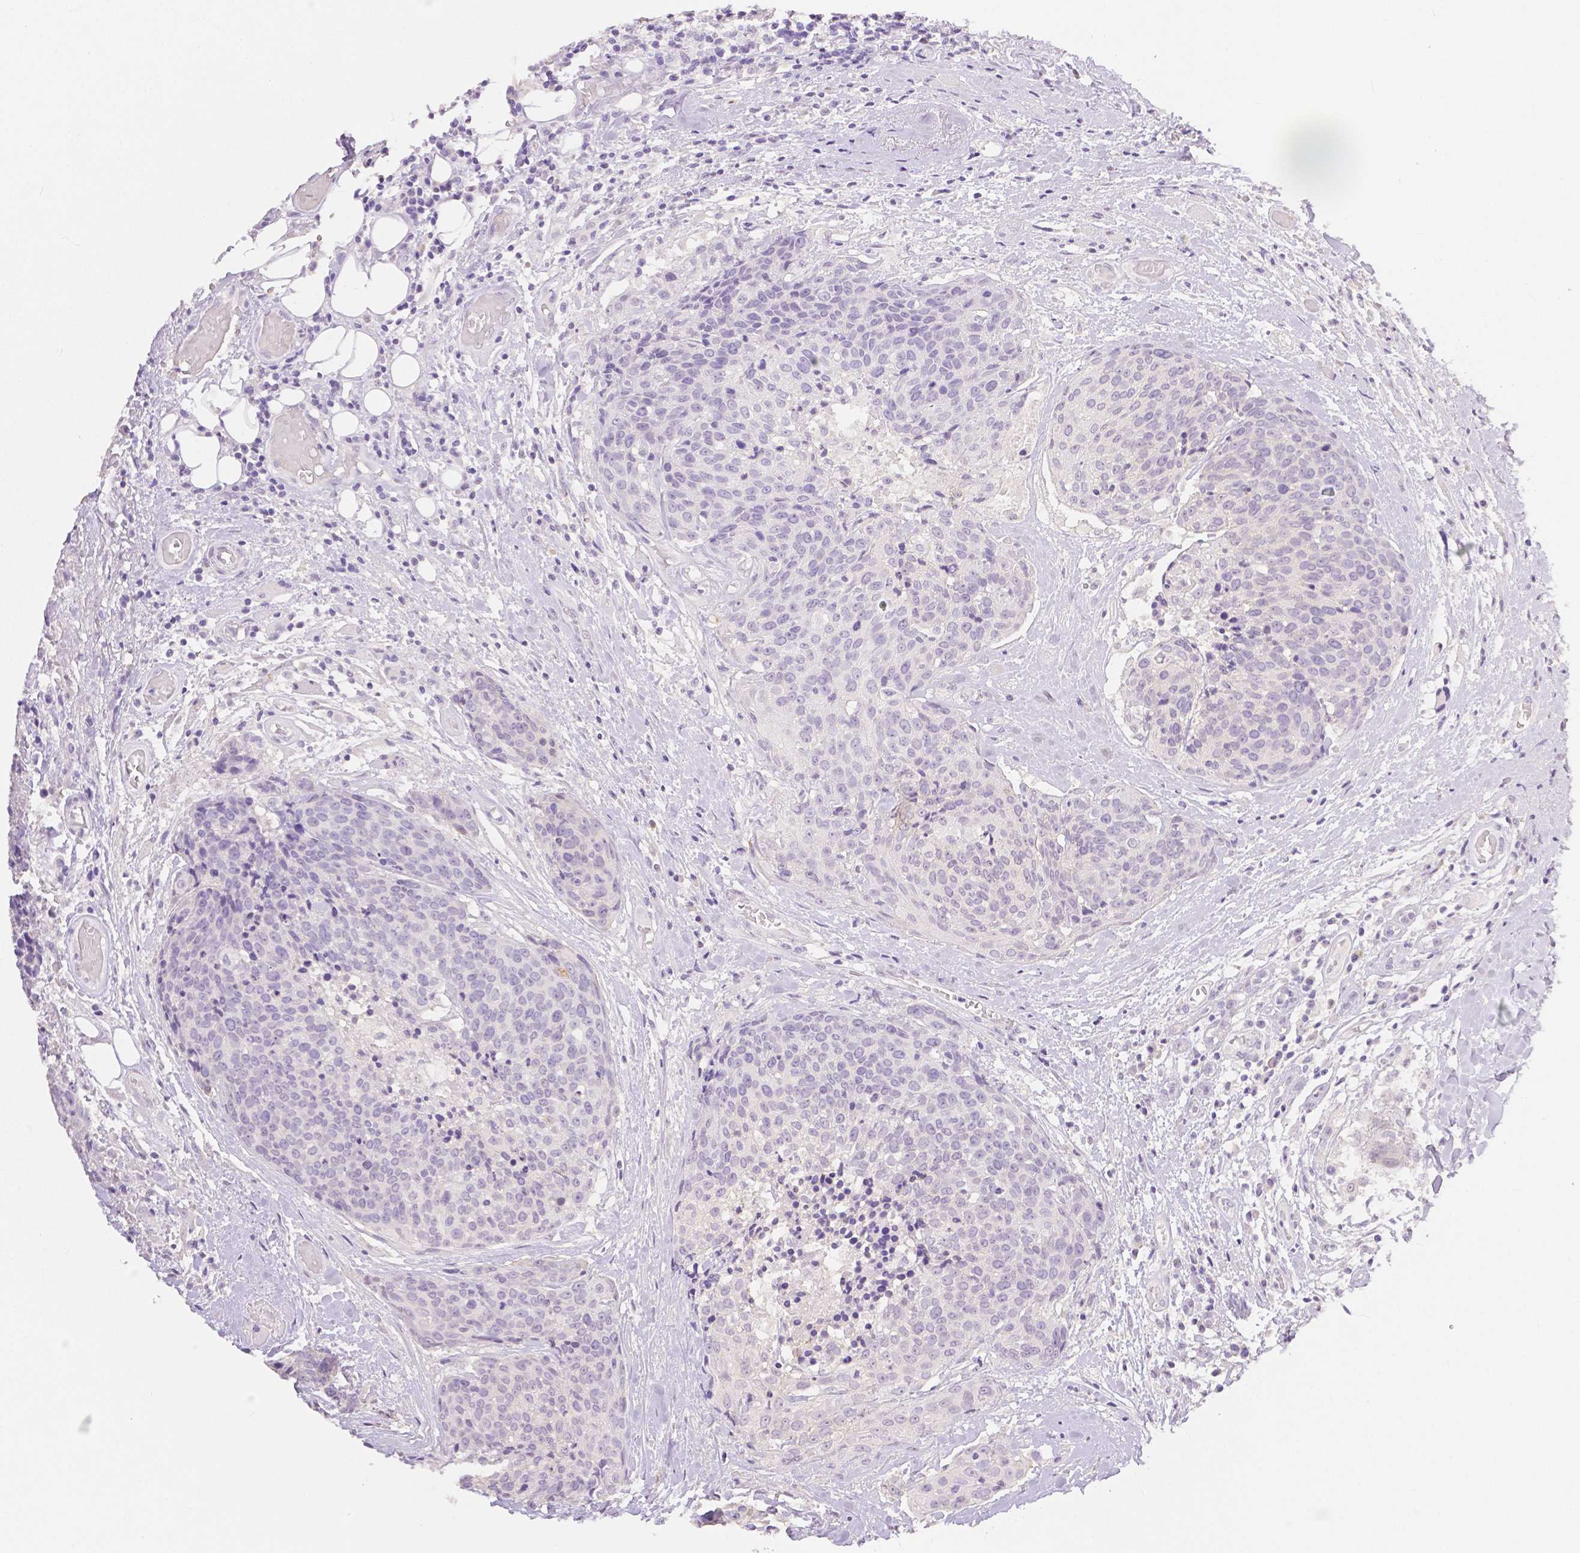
{"staining": {"intensity": "negative", "quantity": "none", "location": "none"}, "tissue": "head and neck cancer", "cell_type": "Tumor cells", "image_type": "cancer", "snomed": [{"axis": "morphology", "description": "Squamous cell carcinoma, NOS"}, {"axis": "topography", "description": "Oral tissue"}, {"axis": "topography", "description": "Head-Neck"}], "caption": "Squamous cell carcinoma (head and neck) stained for a protein using IHC demonstrates no staining tumor cells.", "gene": "OCLN", "patient": {"sex": "male", "age": 64}}